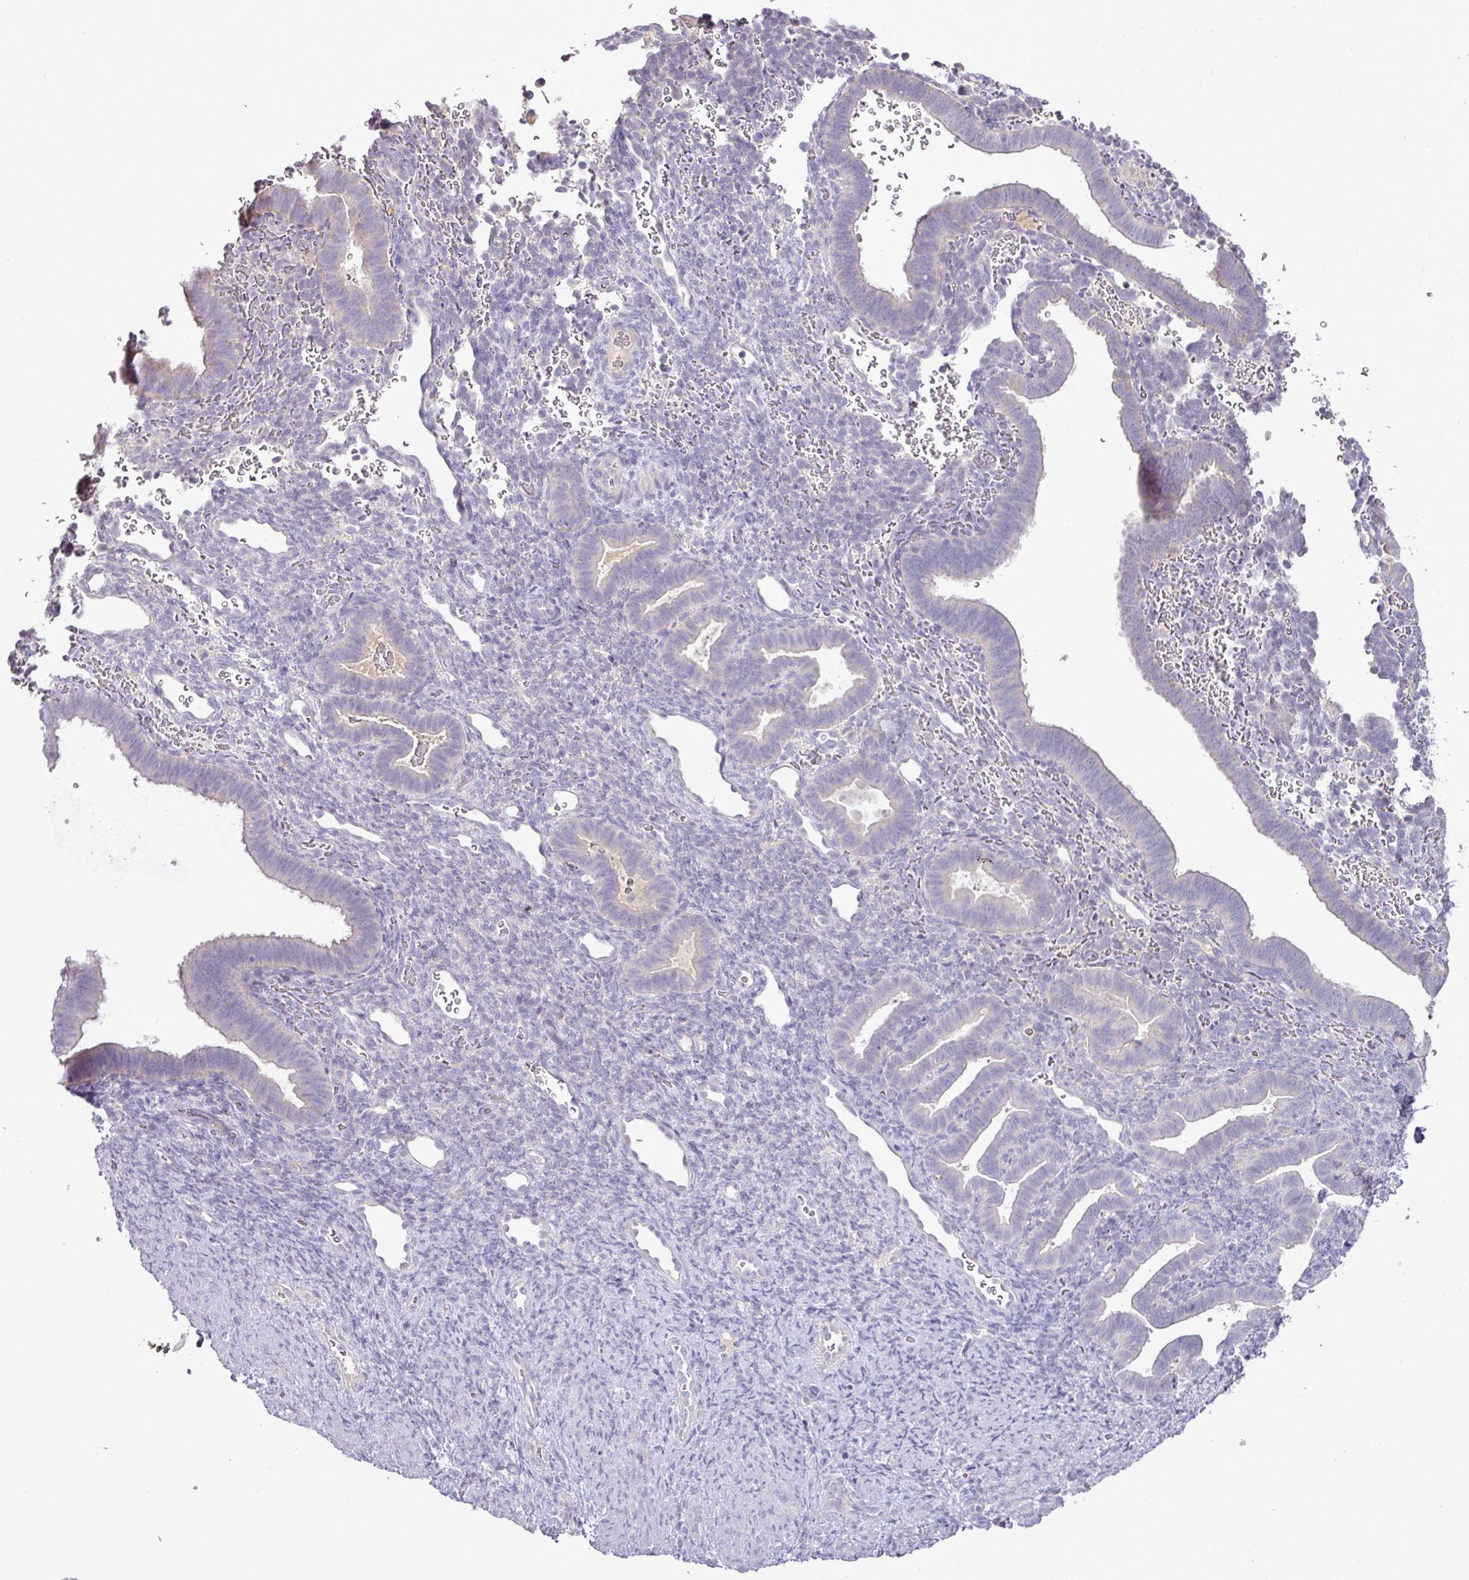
{"staining": {"intensity": "negative", "quantity": "none", "location": "none"}, "tissue": "endometrium", "cell_type": "Cells in endometrial stroma", "image_type": "normal", "snomed": [{"axis": "morphology", "description": "Normal tissue, NOS"}, {"axis": "topography", "description": "Endometrium"}], "caption": "Cells in endometrial stroma are negative for brown protein staining in normal endometrium. The staining was performed using DAB to visualize the protein expression in brown, while the nuclei were stained in blue with hematoxylin (Magnification: 20x).", "gene": "BRINP2", "patient": {"sex": "female", "age": 34}}